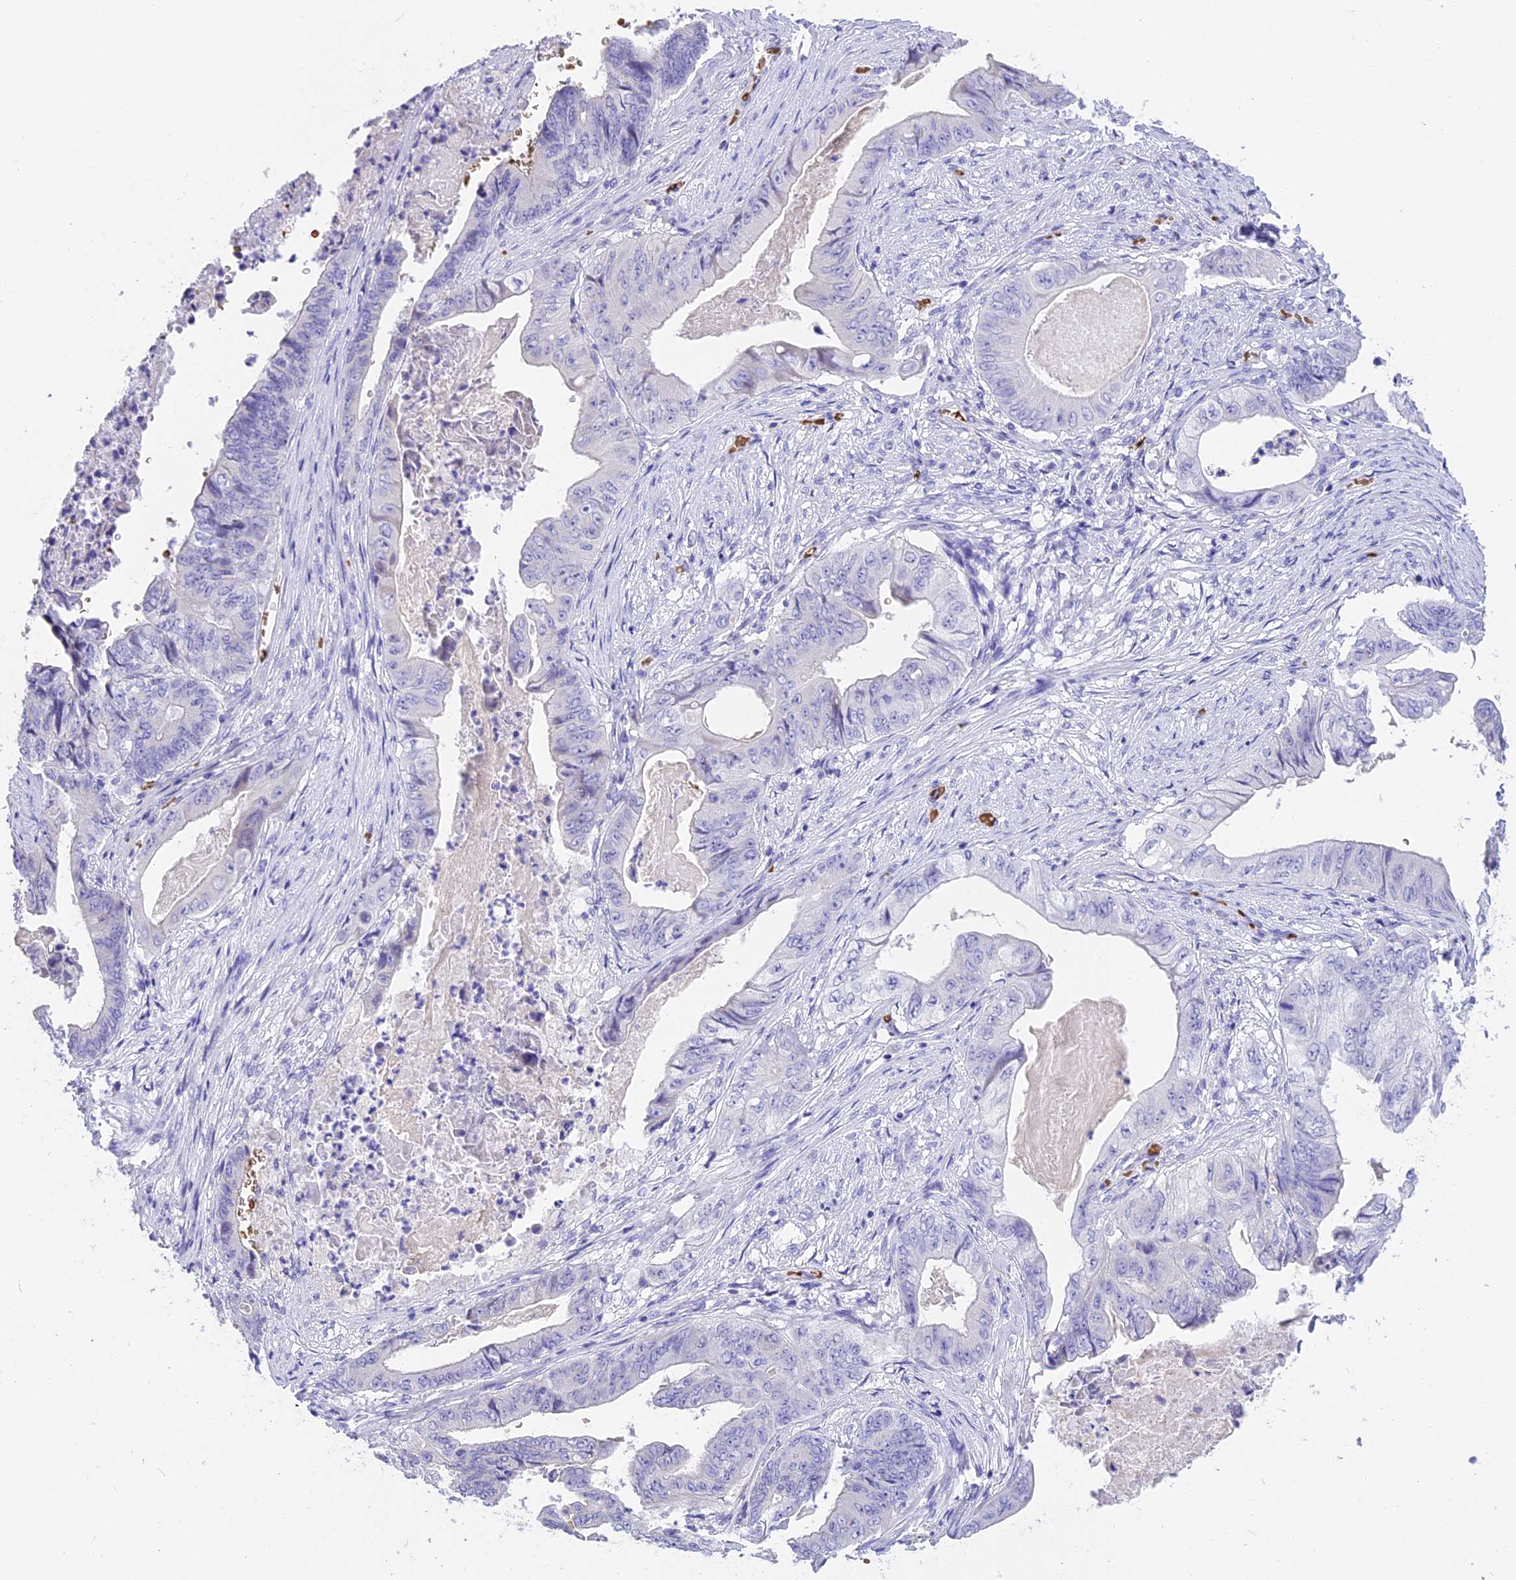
{"staining": {"intensity": "negative", "quantity": "none", "location": "none"}, "tissue": "stomach cancer", "cell_type": "Tumor cells", "image_type": "cancer", "snomed": [{"axis": "morphology", "description": "Adenocarcinoma, NOS"}, {"axis": "topography", "description": "Stomach"}], "caption": "An immunohistochemistry histopathology image of stomach cancer (adenocarcinoma) is shown. There is no staining in tumor cells of stomach cancer (adenocarcinoma).", "gene": "TNNC2", "patient": {"sex": "female", "age": 73}}